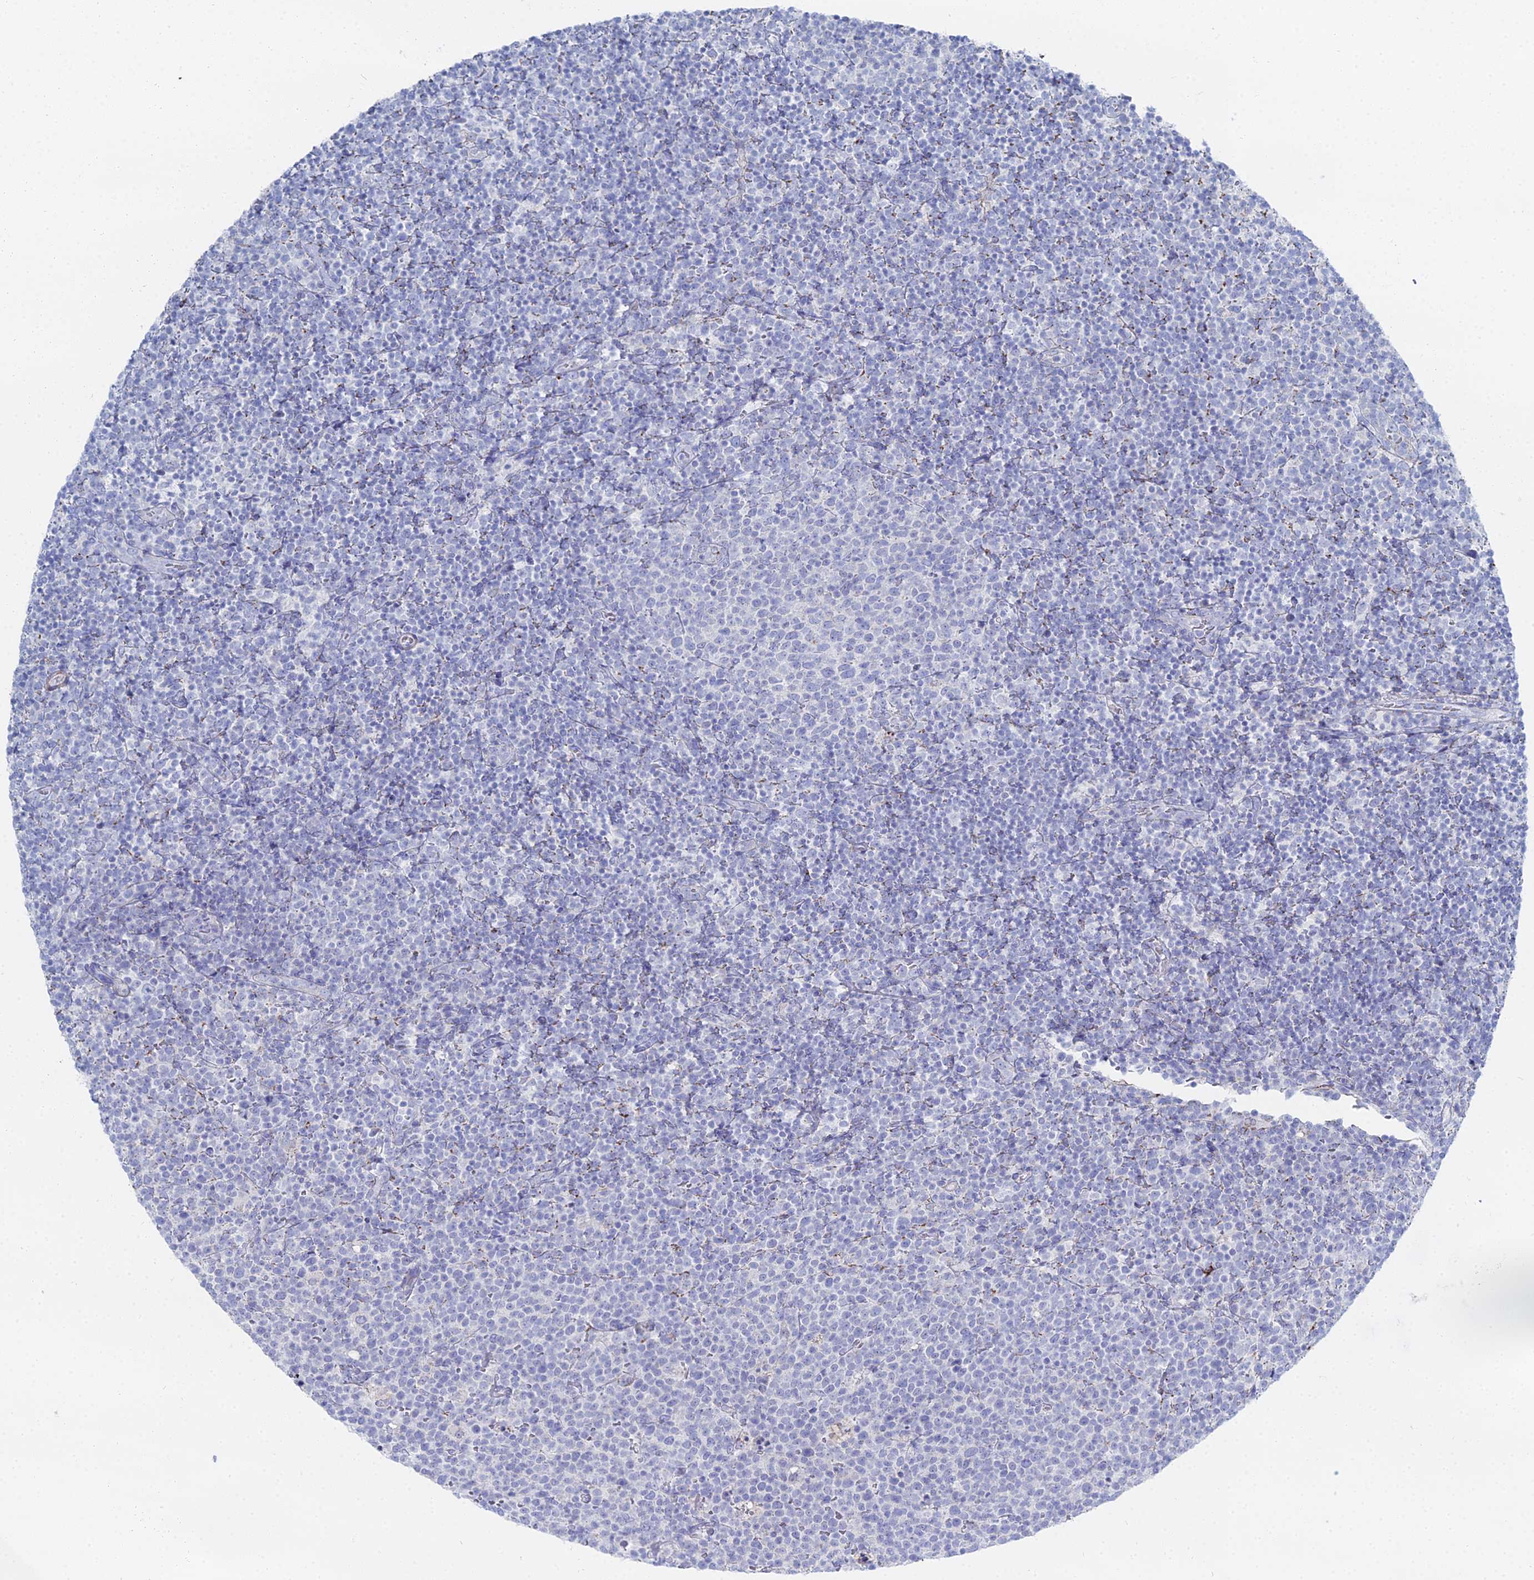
{"staining": {"intensity": "negative", "quantity": "none", "location": "none"}, "tissue": "lymphoma", "cell_type": "Tumor cells", "image_type": "cancer", "snomed": [{"axis": "morphology", "description": "Malignant lymphoma, non-Hodgkin's type, High grade"}, {"axis": "topography", "description": "Lymph node"}], "caption": "Tumor cells show no significant protein expression in lymphoma.", "gene": "DHX34", "patient": {"sex": "male", "age": 61}}